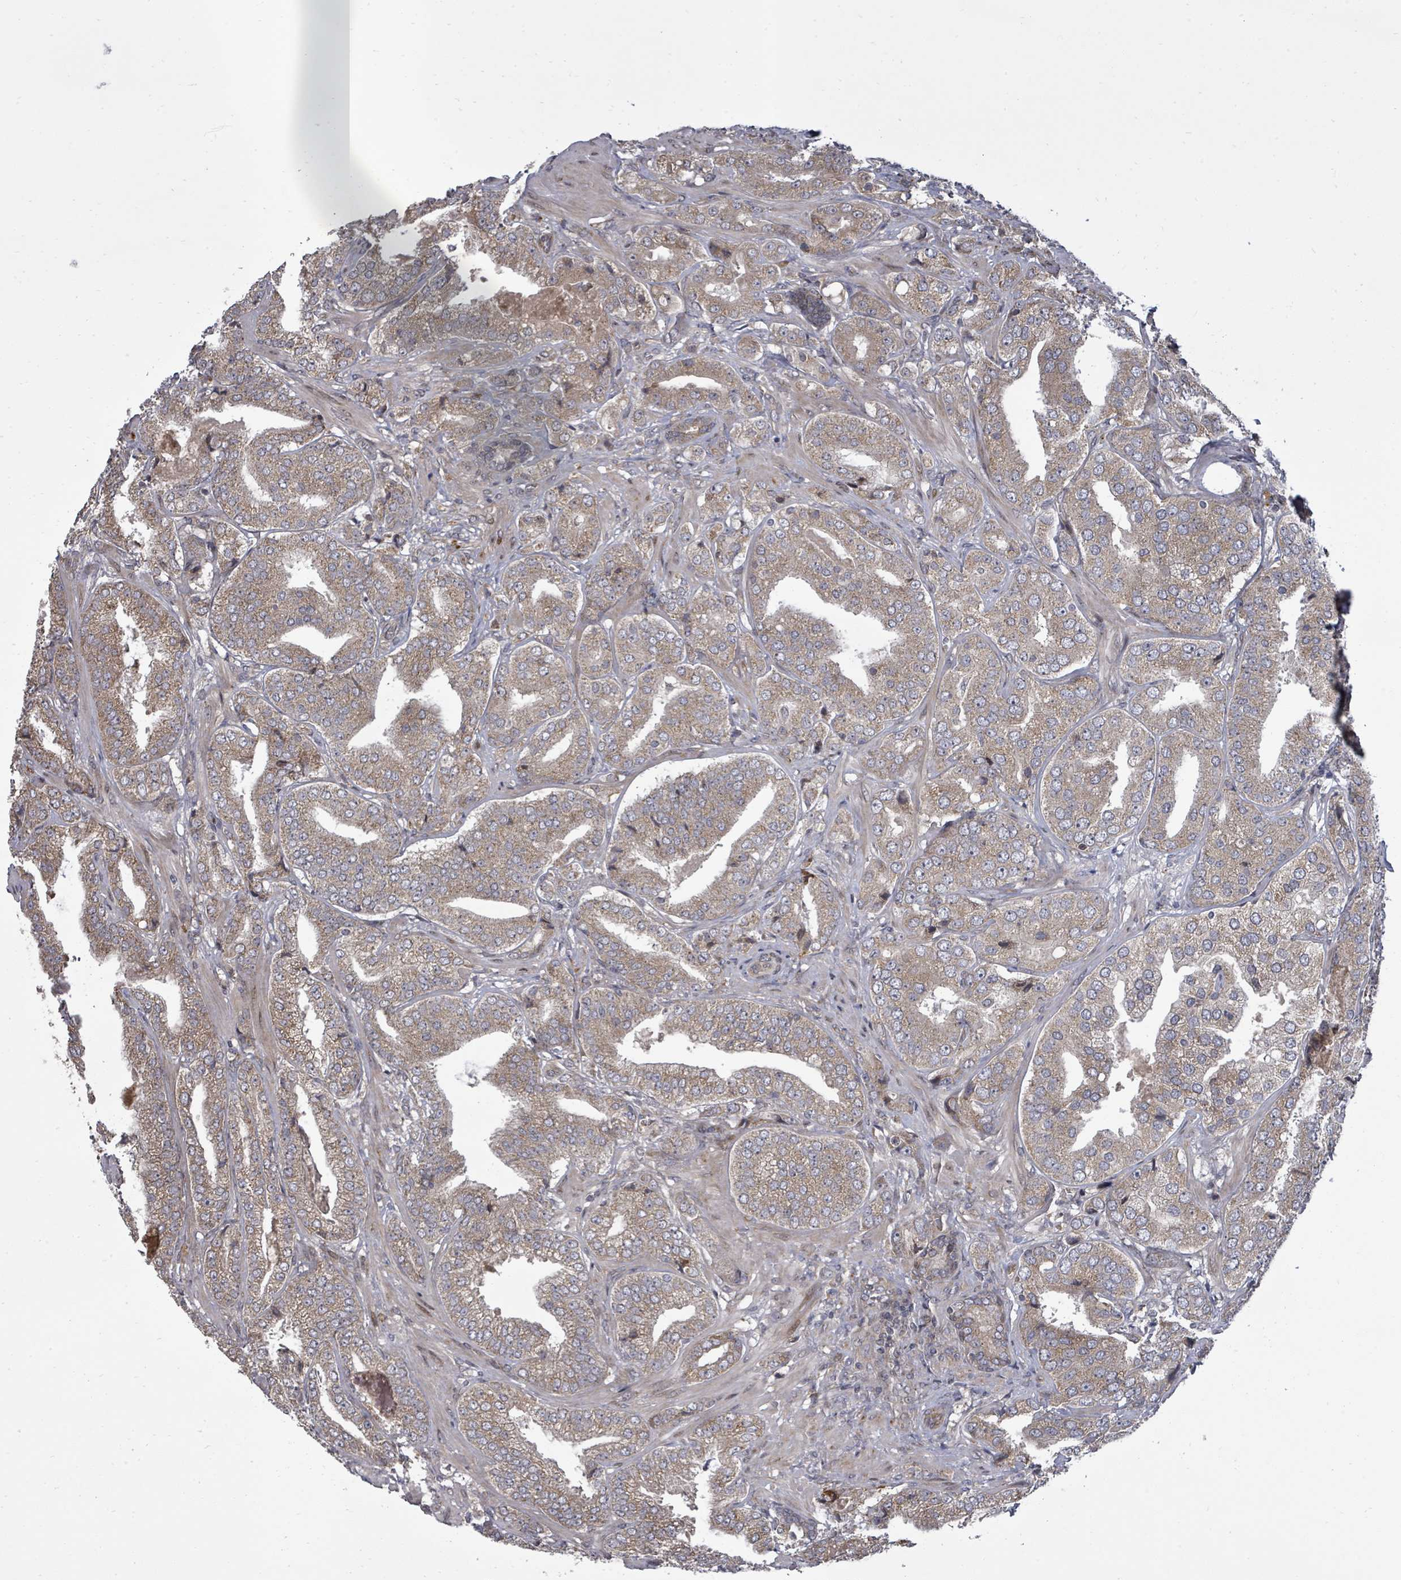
{"staining": {"intensity": "moderate", "quantity": ">75%", "location": "cytoplasmic/membranous"}, "tissue": "prostate cancer", "cell_type": "Tumor cells", "image_type": "cancer", "snomed": [{"axis": "morphology", "description": "Adenocarcinoma, High grade"}, {"axis": "topography", "description": "Prostate"}], "caption": "Approximately >75% of tumor cells in prostate high-grade adenocarcinoma demonstrate moderate cytoplasmic/membranous protein expression as visualized by brown immunohistochemical staining.", "gene": "KRTAP27-1", "patient": {"sex": "male", "age": 63}}